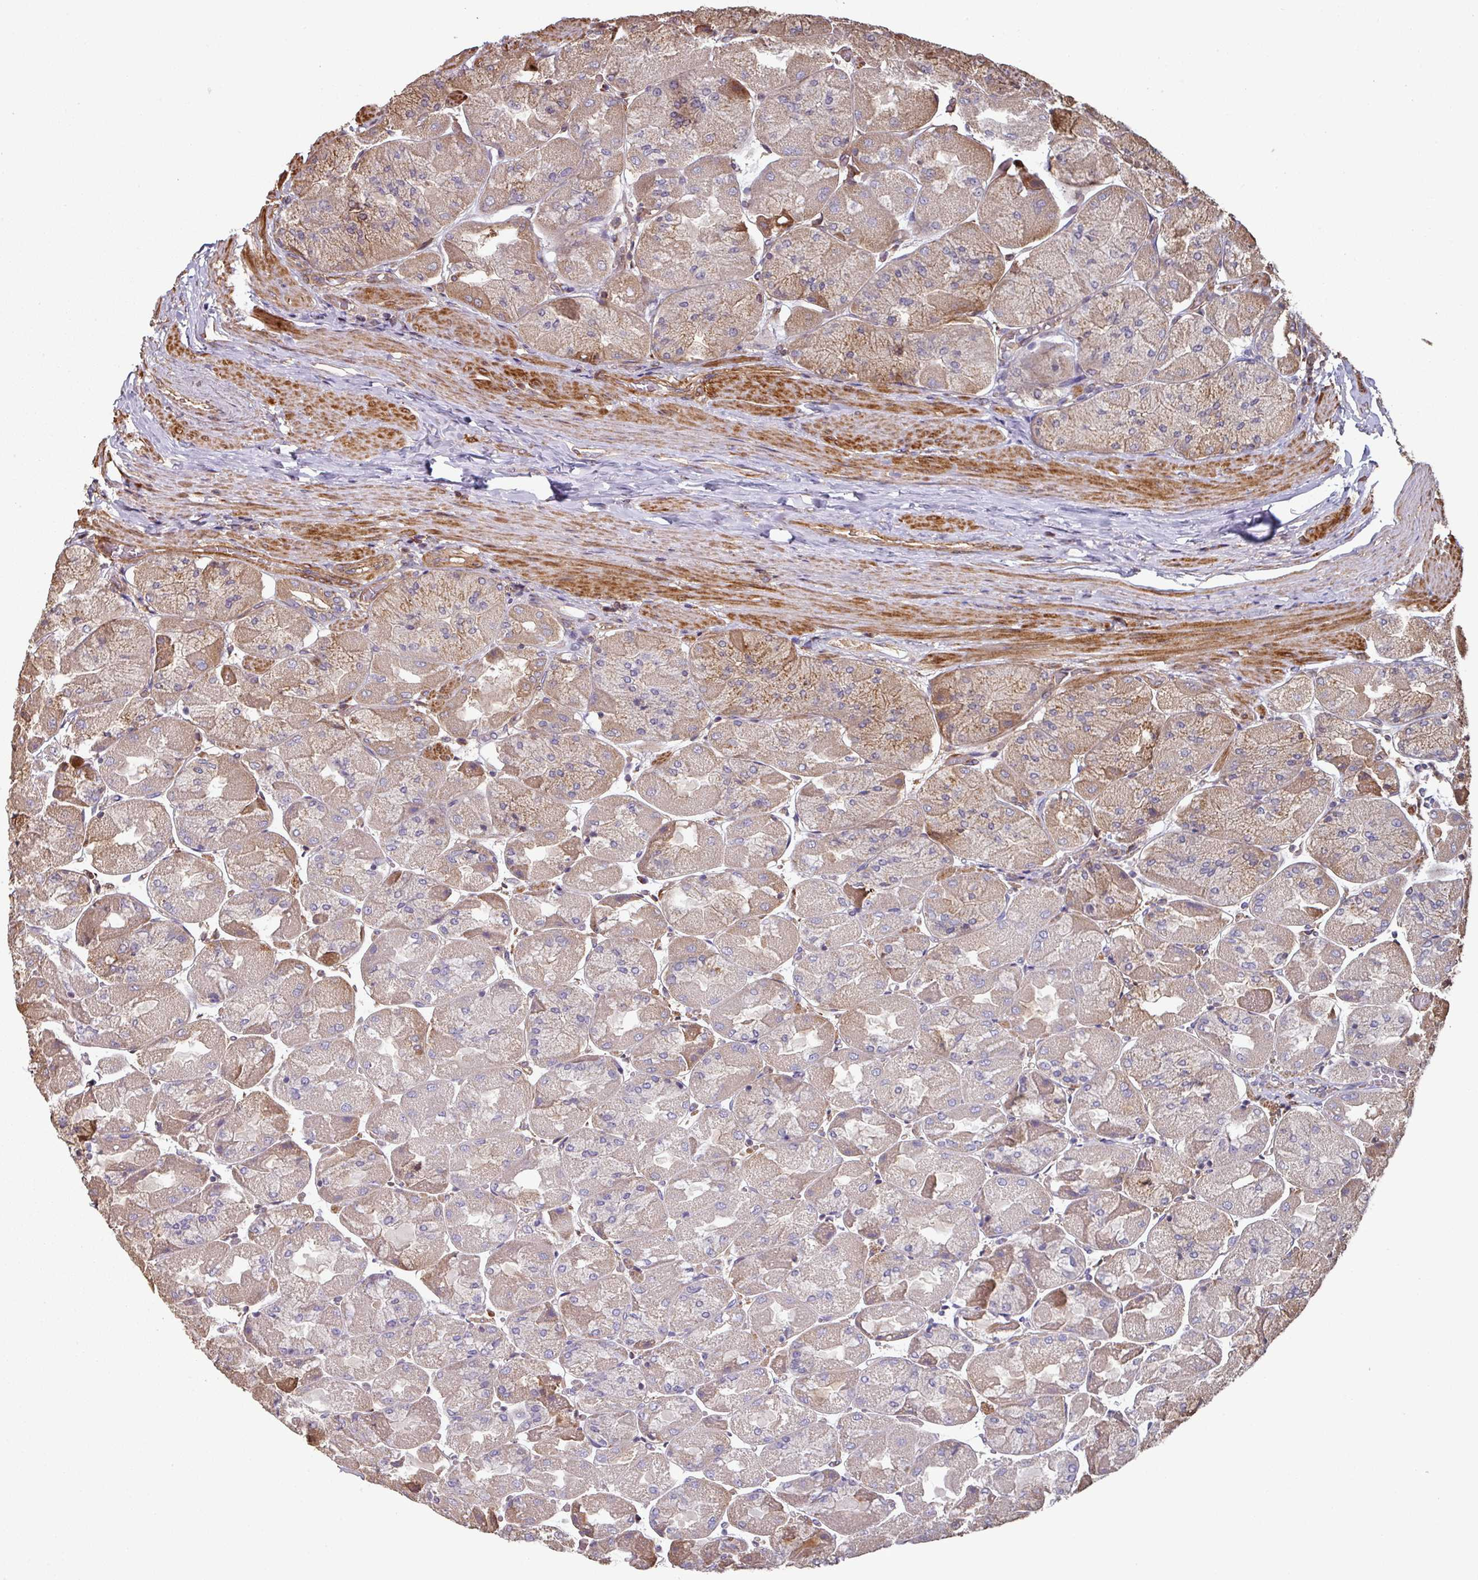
{"staining": {"intensity": "moderate", "quantity": "25%-75%", "location": "cytoplasmic/membranous"}, "tissue": "stomach", "cell_type": "Glandular cells", "image_type": "normal", "snomed": [{"axis": "morphology", "description": "Normal tissue, NOS"}, {"axis": "topography", "description": "Stomach"}], "caption": "An image of stomach stained for a protein shows moderate cytoplasmic/membranous brown staining in glandular cells. (DAB (3,3'-diaminobenzidine) IHC with brightfield microscopy, high magnification).", "gene": "SIK1", "patient": {"sex": "female", "age": 61}}